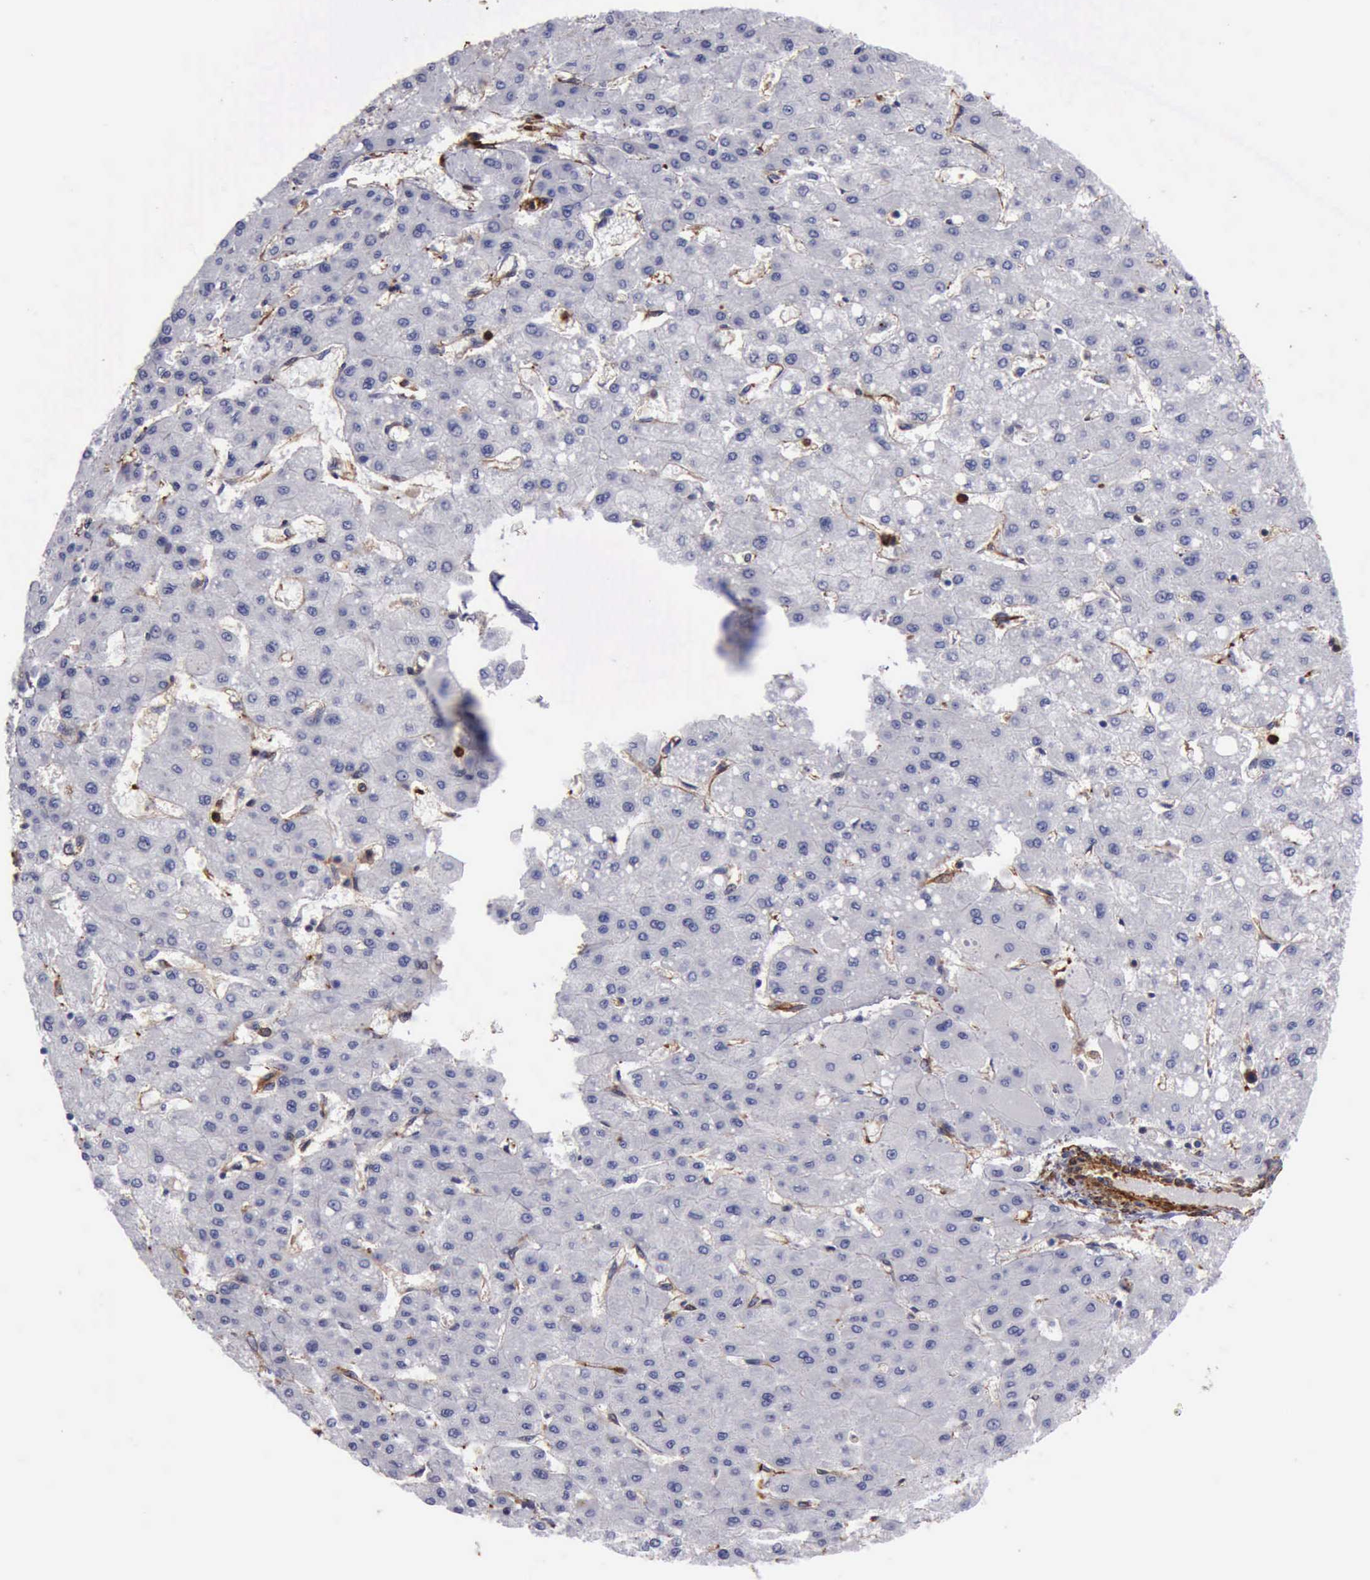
{"staining": {"intensity": "negative", "quantity": "none", "location": "none"}, "tissue": "liver cancer", "cell_type": "Tumor cells", "image_type": "cancer", "snomed": [{"axis": "morphology", "description": "Carcinoma, Hepatocellular, NOS"}, {"axis": "topography", "description": "Liver"}], "caption": "DAB immunohistochemical staining of human hepatocellular carcinoma (liver) reveals no significant positivity in tumor cells.", "gene": "FLNA", "patient": {"sex": "female", "age": 52}}